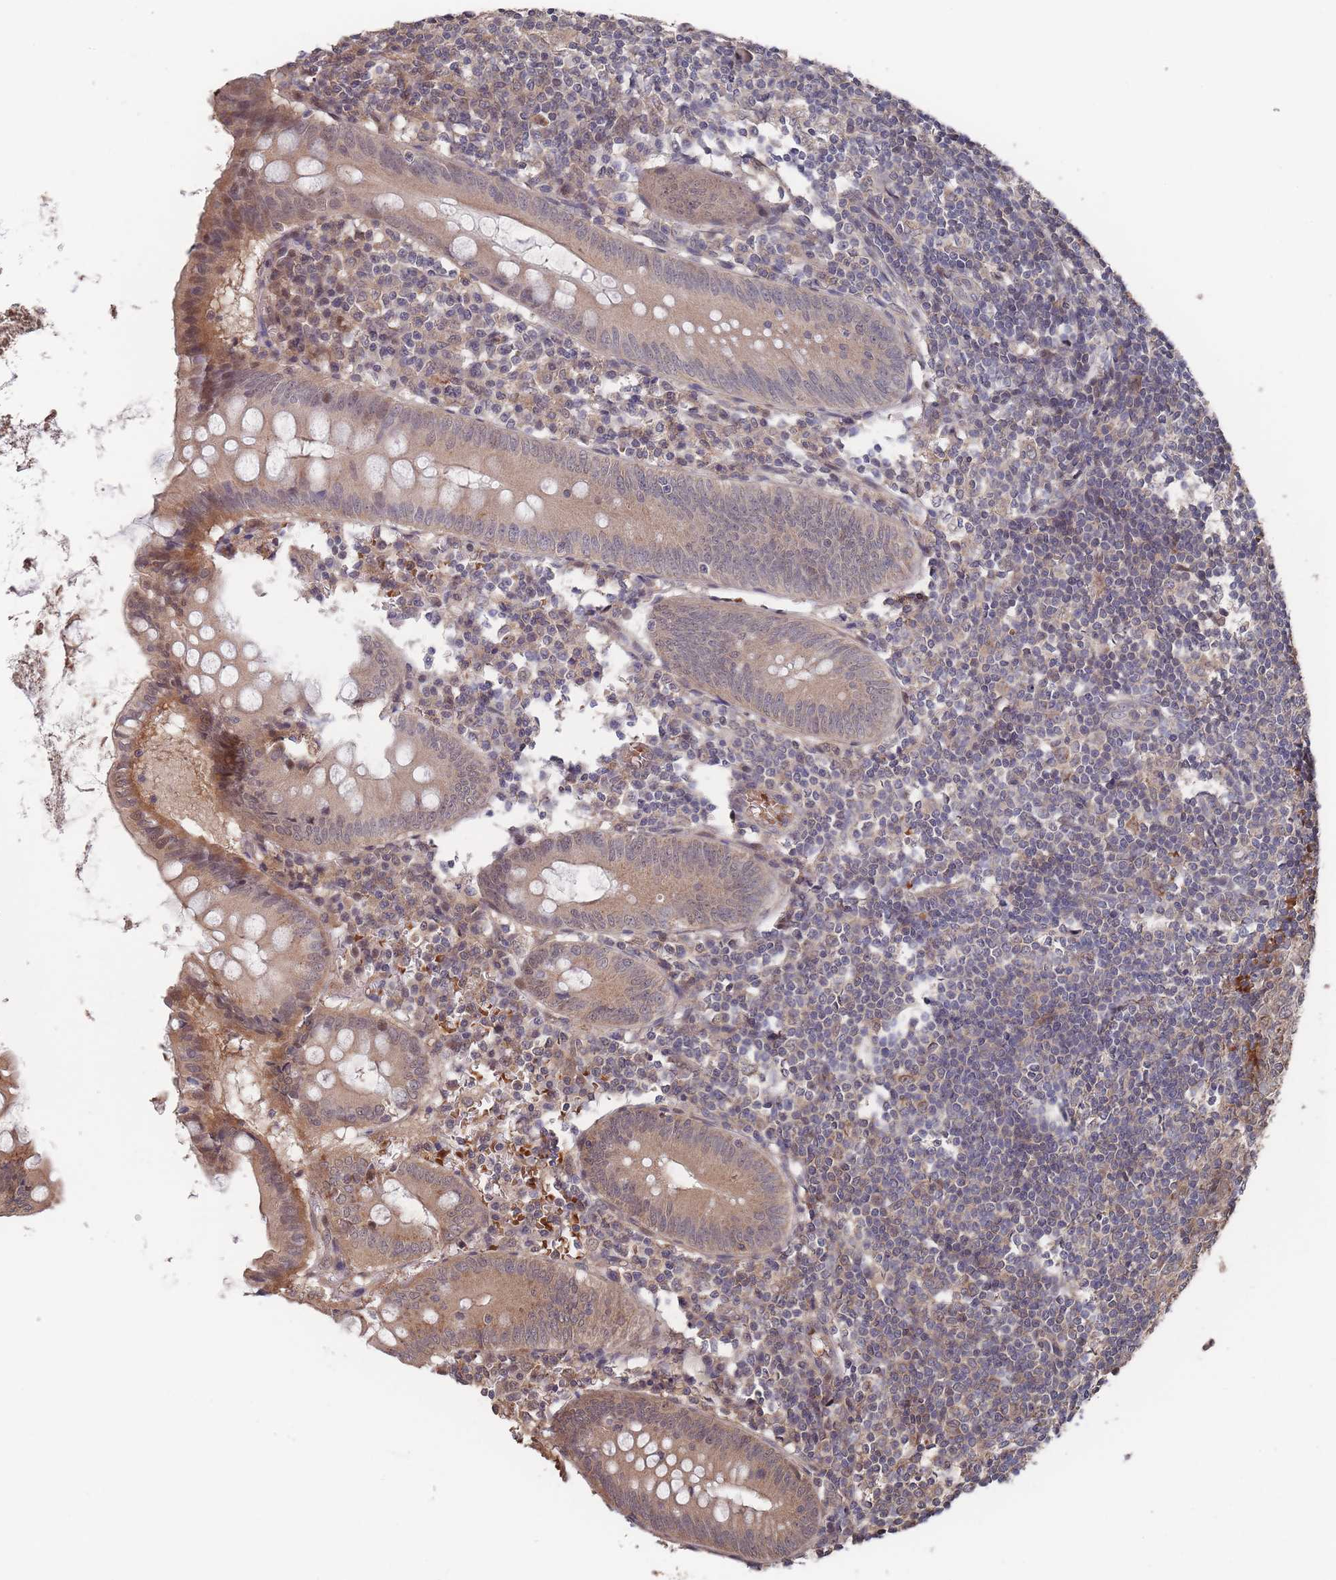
{"staining": {"intensity": "weak", "quantity": ">75%", "location": "cytoplasmic/membranous,nuclear"}, "tissue": "appendix", "cell_type": "Glandular cells", "image_type": "normal", "snomed": [{"axis": "morphology", "description": "Normal tissue, NOS"}, {"axis": "topography", "description": "Appendix"}], "caption": "Glandular cells show low levels of weak cytoplasmic/membranous,nuclear expression in about >75% of cells in benign appendix. The protein is shown in brown color, while the nuclei are stained blue.", "gene": "SF3B1", "patient": {"sex": "female", "age": 54}}